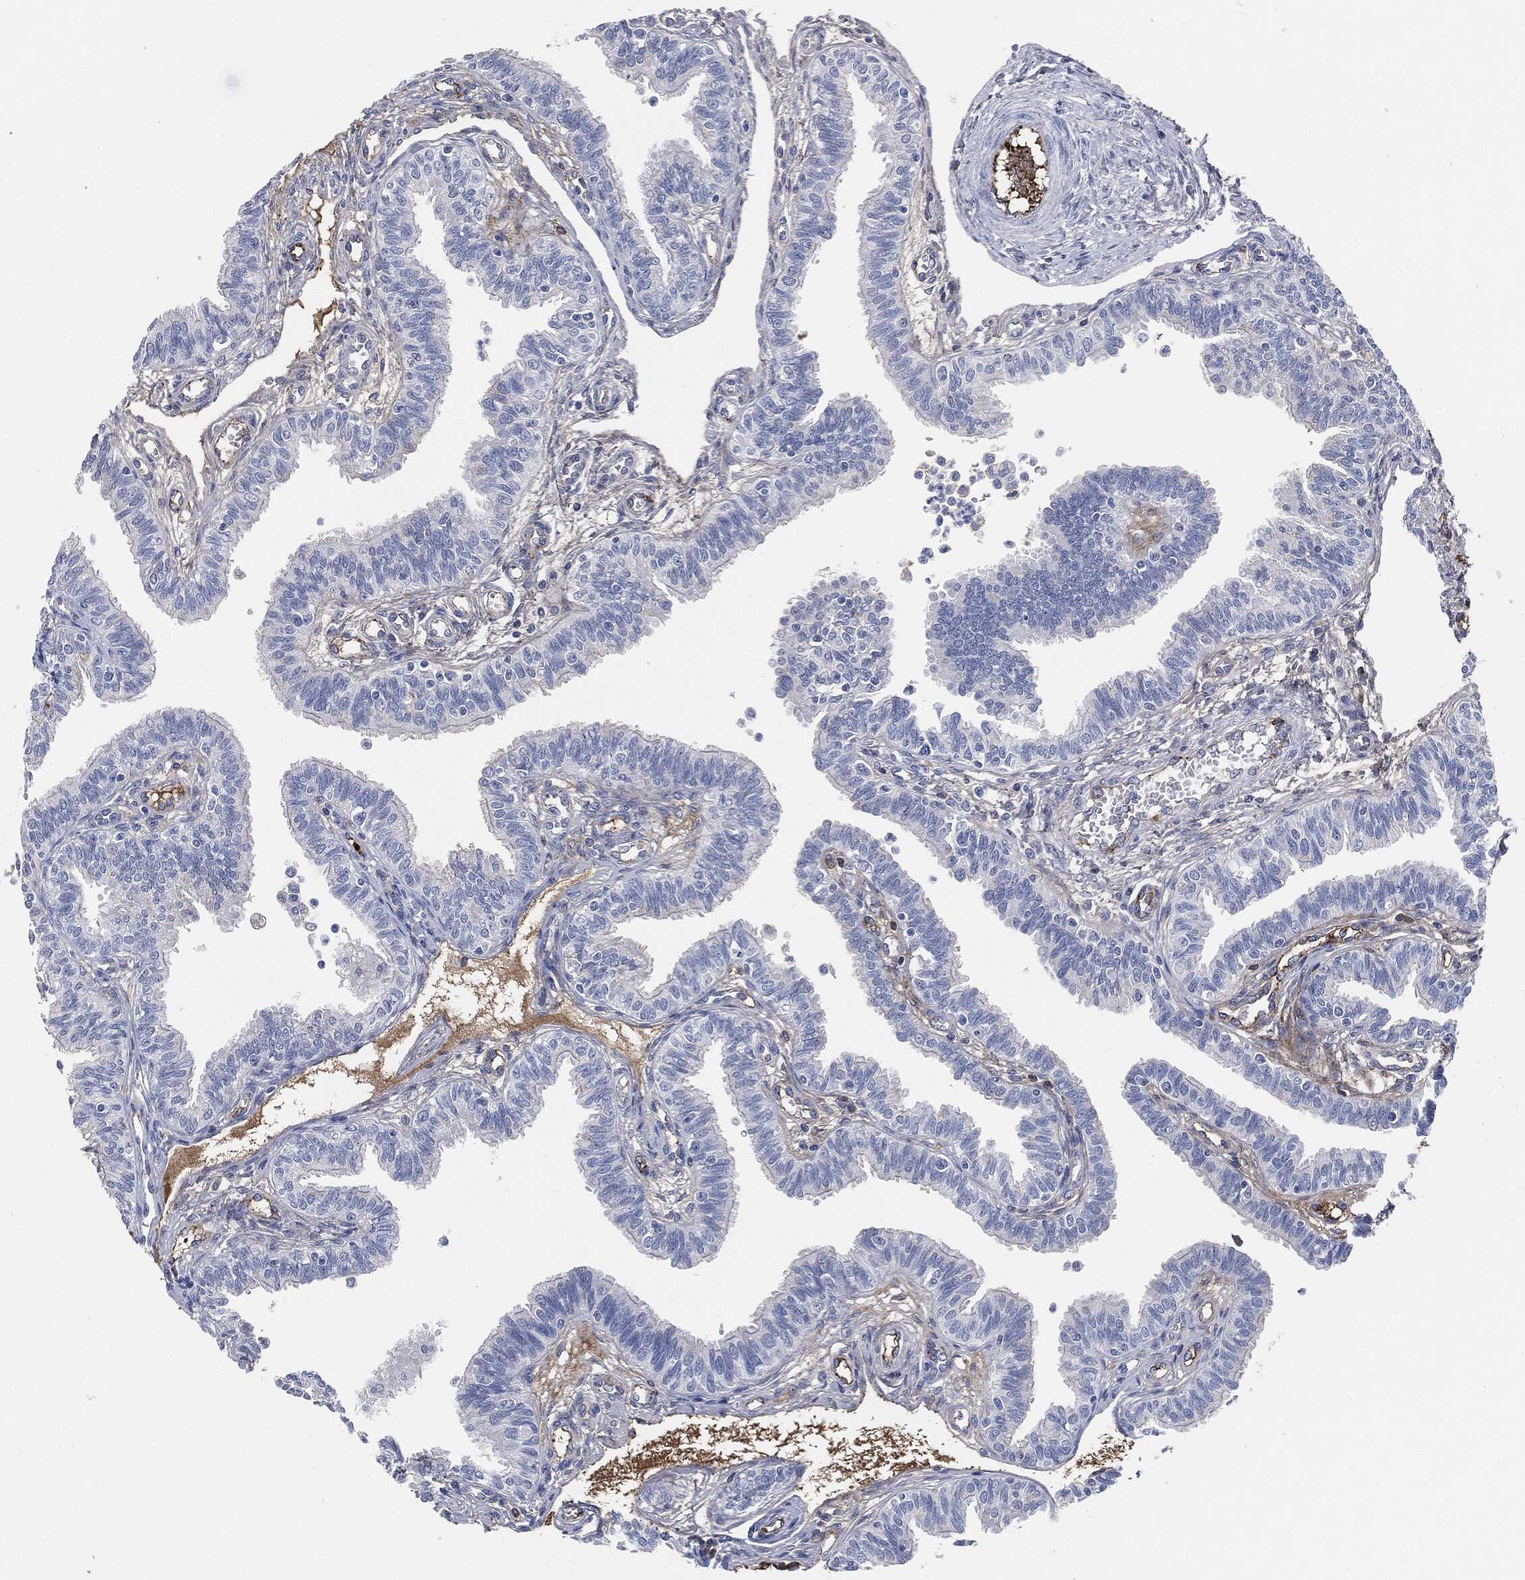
{"staining": {"intensity": "negative", "quantity": "none", "location": "none"}, "tissue": "fallopian tube", "cell_type": "Glandular cells", "image_type": "normal", "snomed": [{"axis": "morphology", "description": "Normal tissue, NOS"}, {"axis": "topography", "description": "Fallopian tube"}], "caption": "Human fallopian tube stained for a protein using immunohistochemistry reveals no positivity in glandular cells.", "gene": "APOB", "patient": {"sex": "female", "age": 36}}